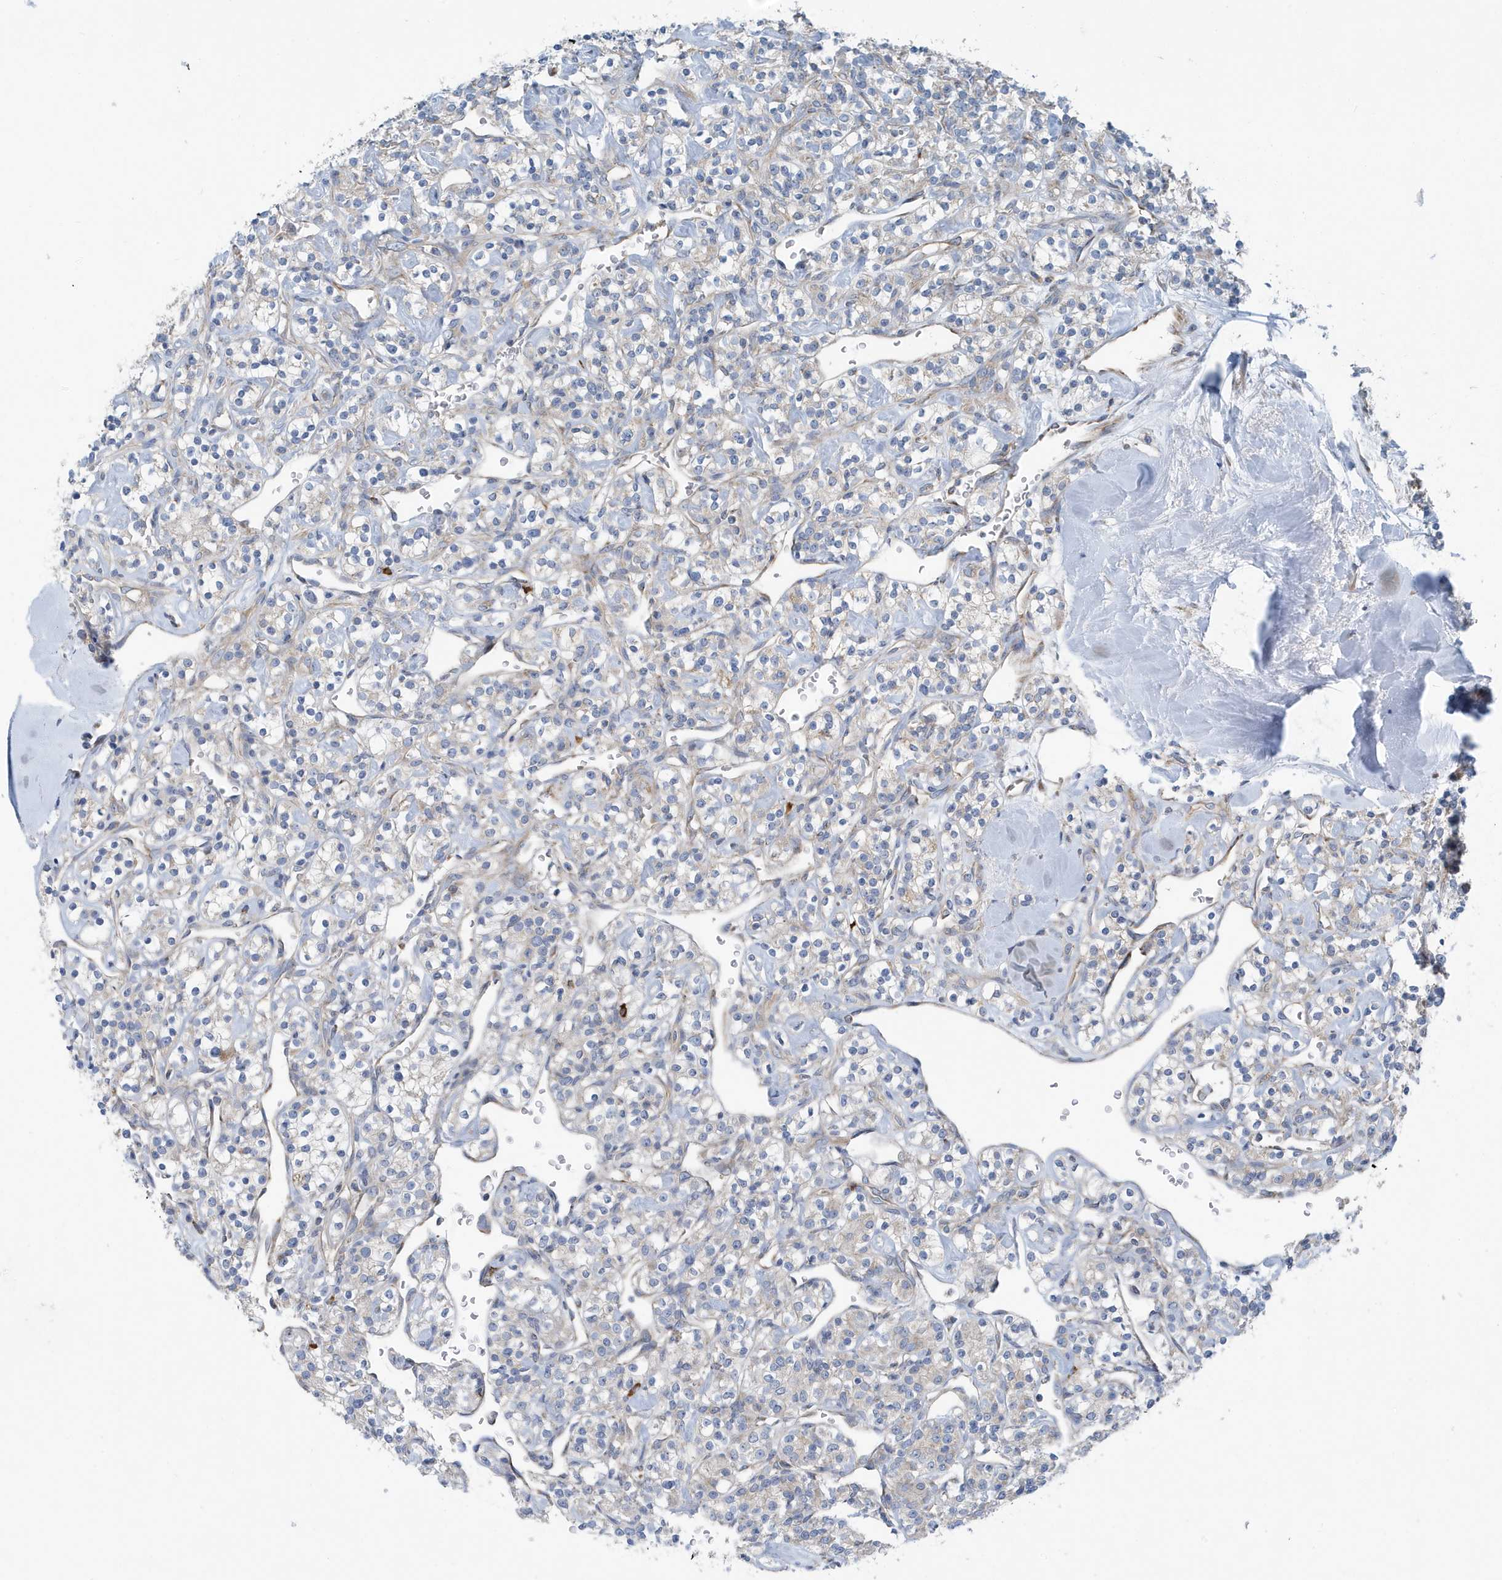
{"staining": {"intensity": "negative", "quantity": "none", "location": "none"}, "tissue": "renal cancer", "cell_type": "Tumor cells", "image_type": "cancer", "snomed": [{"axis": "morphology", "description": "Adenocarcinoma, NOS"}, {"axis": "topography", "description": "Kidney"}], "caption": "Tumor cells are negative for protein expression in human adenocarcinoma (renal).", "gene": "PPM1M", "patient": {"sex": "male", "age": 77}}